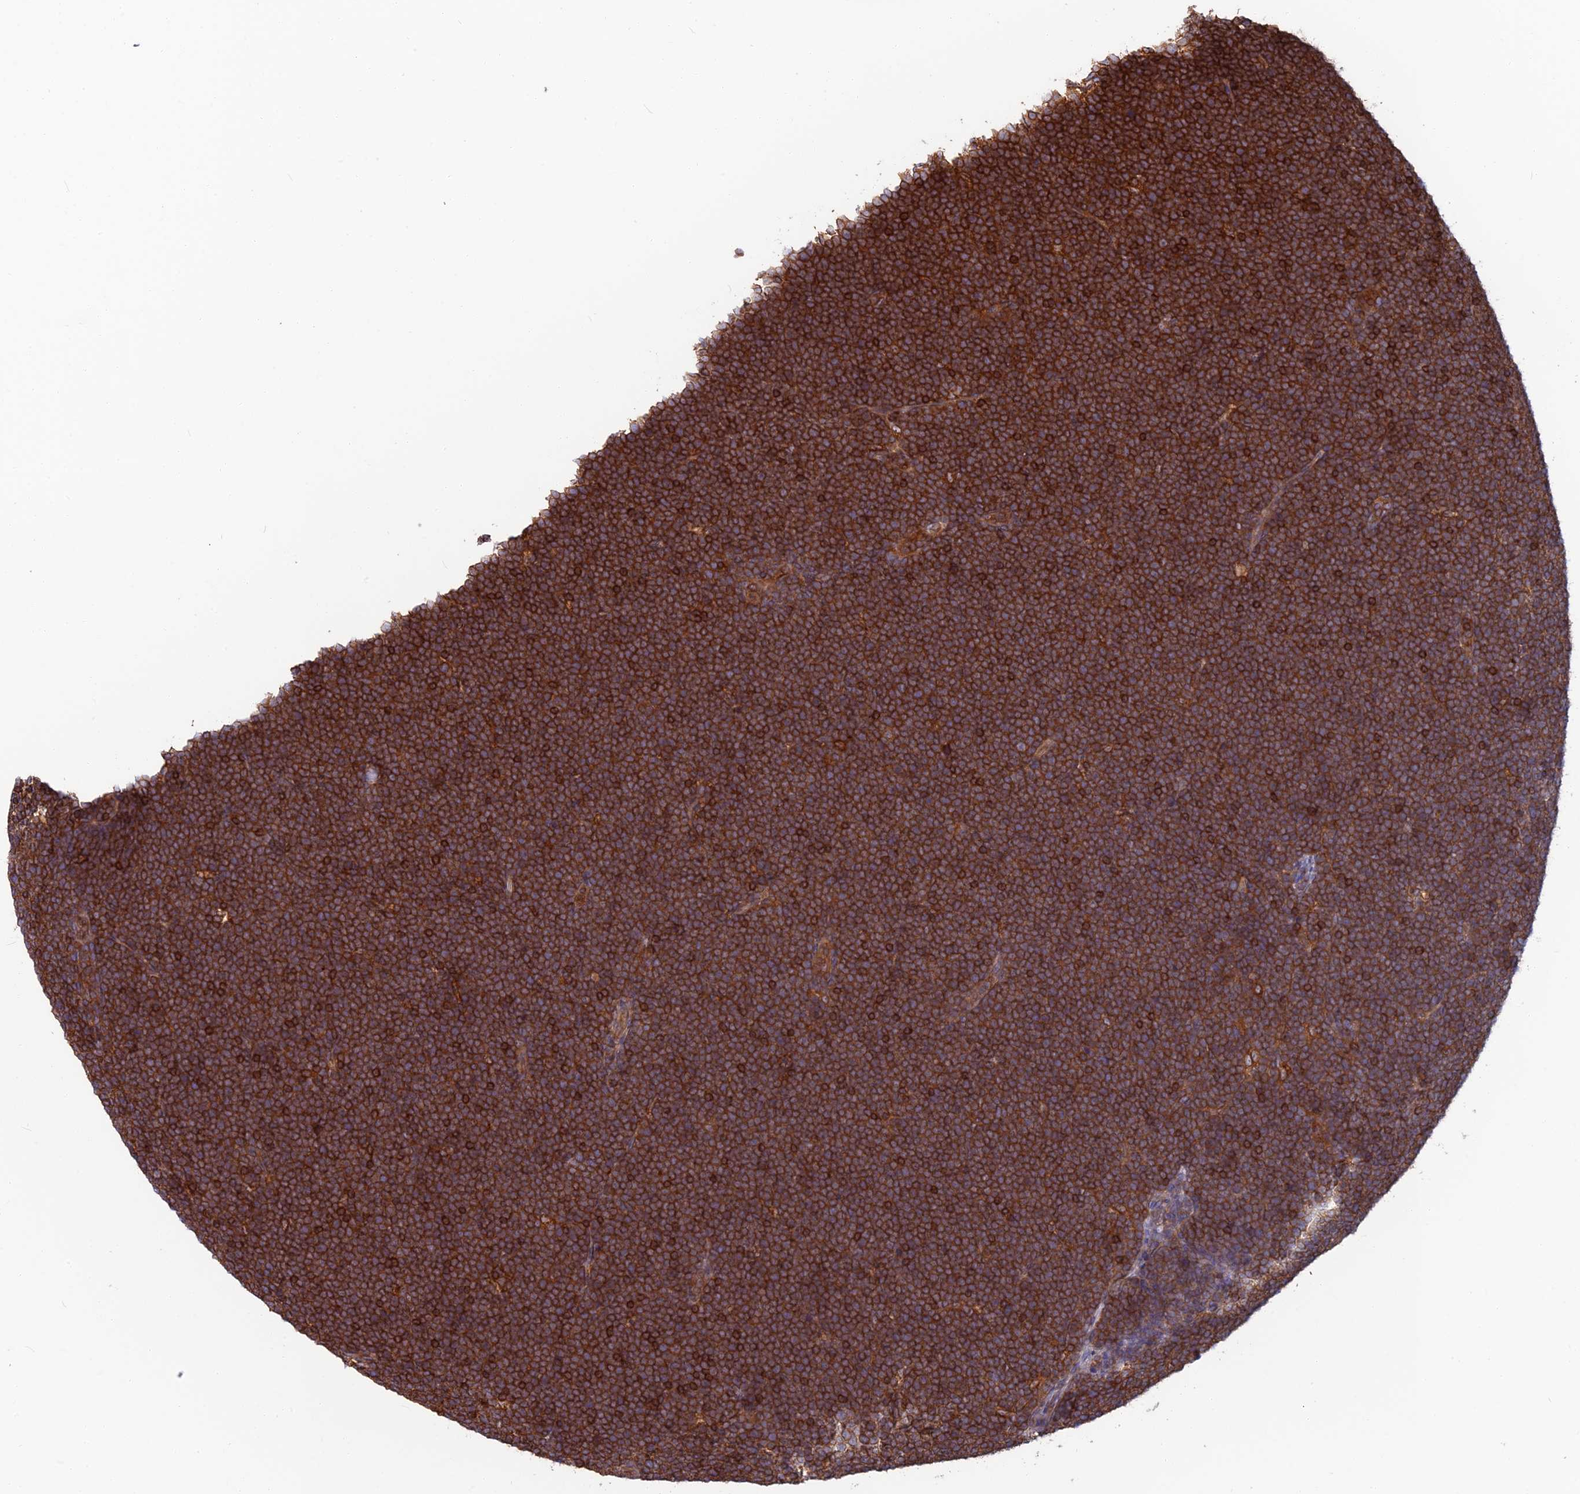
{"staining": {"intensity": "strong", "quantity": ">75%", "location": "cytoplasmic/membranous"}, "tissue": "lymphoma", "cell_type": "Tumor cells", "image_type": "cancer", "snomed": [{"axis": "morphology", "description": "Malignant lymphoma, non-Hodgkin's type, High grade"}, {"axis": "topography", "description": "Lymph node"}], "caption": "Lymphoma stained with a protein marker displays strong staining in tumor cells.", "gene": "WDR1", "patient": {"sex": "male", "age": 13}}